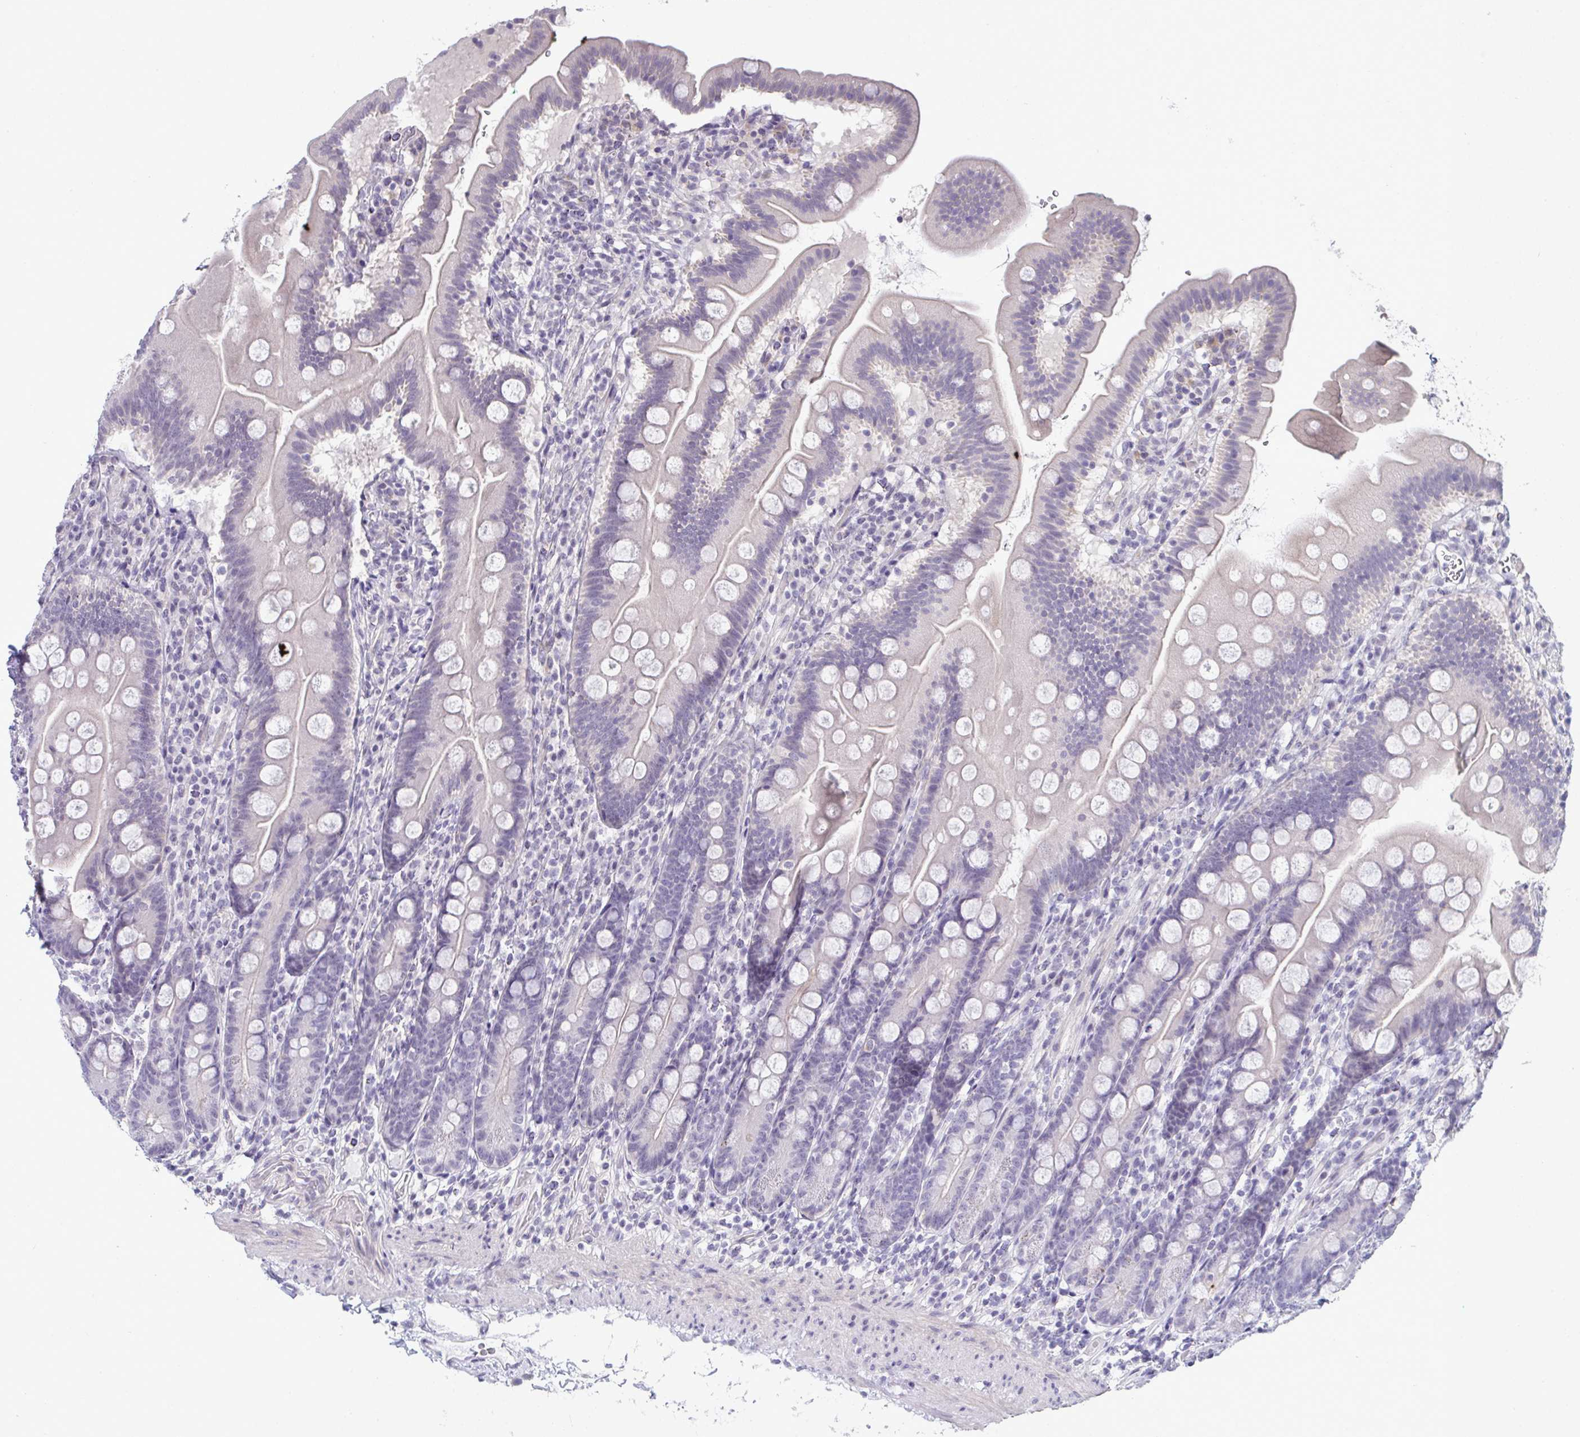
{"staining": {"intensity": "negative", "quantity": "none", "location": "none"}, "tissue": "duodenum", "cell_type": "Glandular cells", "image_type": "normal", "snomed": [{"axis": "morphology", "description": "Normal tissue, NOS"}, {"axis": "topography", "description": "Duodenum"}], "caption": "Benign duodenum was stained to show a protein in brown. There is no significant positivity in glandular cells. The staining is performed using DAB brown chromogen with nuclei counter-stained in using hematoxylin.", "gene": "ATP6V0D2", "patient": {"sex": "female", "age": 67}}